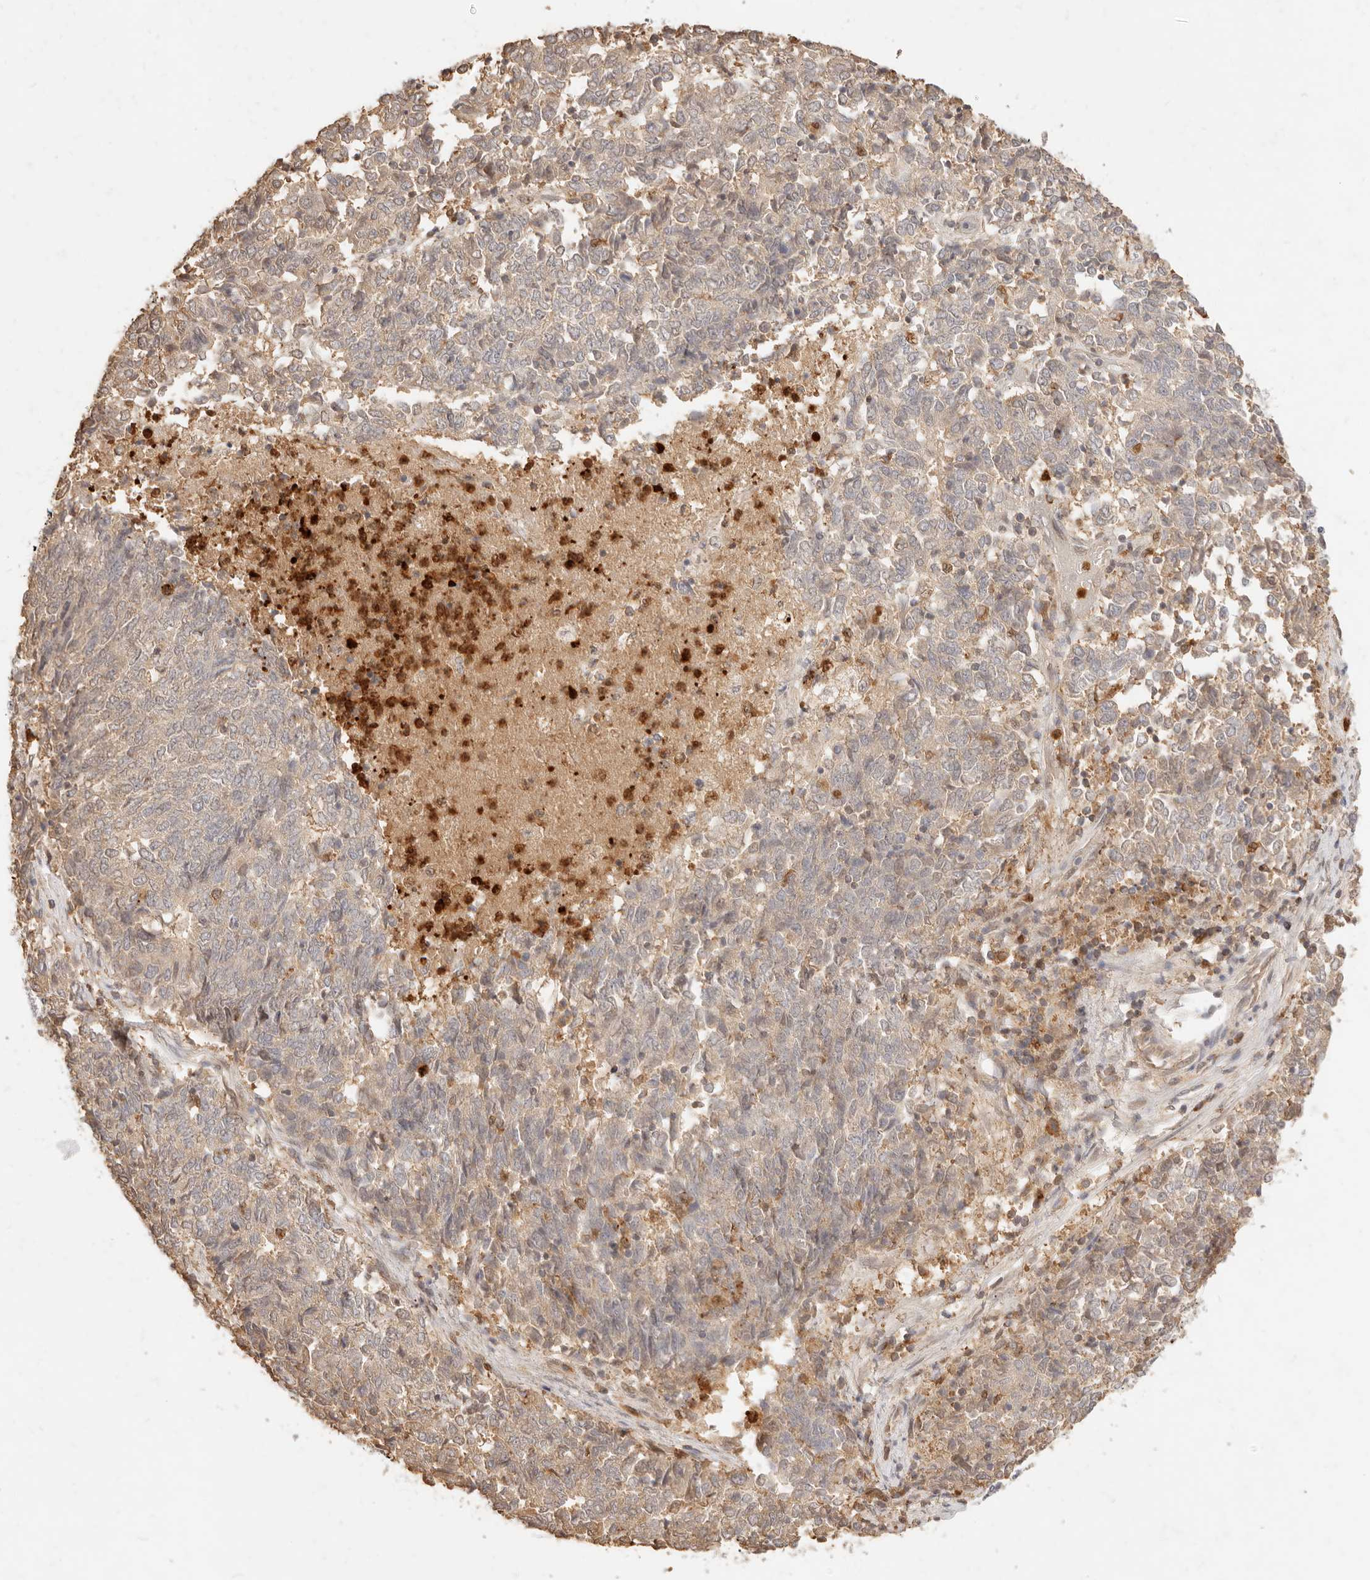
{"staining": {"intensity": "weak", "quantity": "25%-75%", "location": "cytoplasmic/membranous"}, "tissue": "endometrial cancer", "cell_type": "Tumor cells", "image_type": "cancer", "snomed": [{"axis": "morphology", "description": "Adenocarcinoma, NOS"}, {"axis": "topography", "description": "Endometrium"}], "caption": "Endometrial adenocarcinoma tissue shows weak cytoplasmic/membranous expression in about 25%-75% of tumor cells, visualized by immunohistochemistry. The protein is stained brown, and the nuclei are stained in blue (DAB (3,3'-diaminobenzidine) IHC with brightfield microscopy, high magnification).", "gene": "TMTC2", "patient": {"sex": "female", "age": 80}}